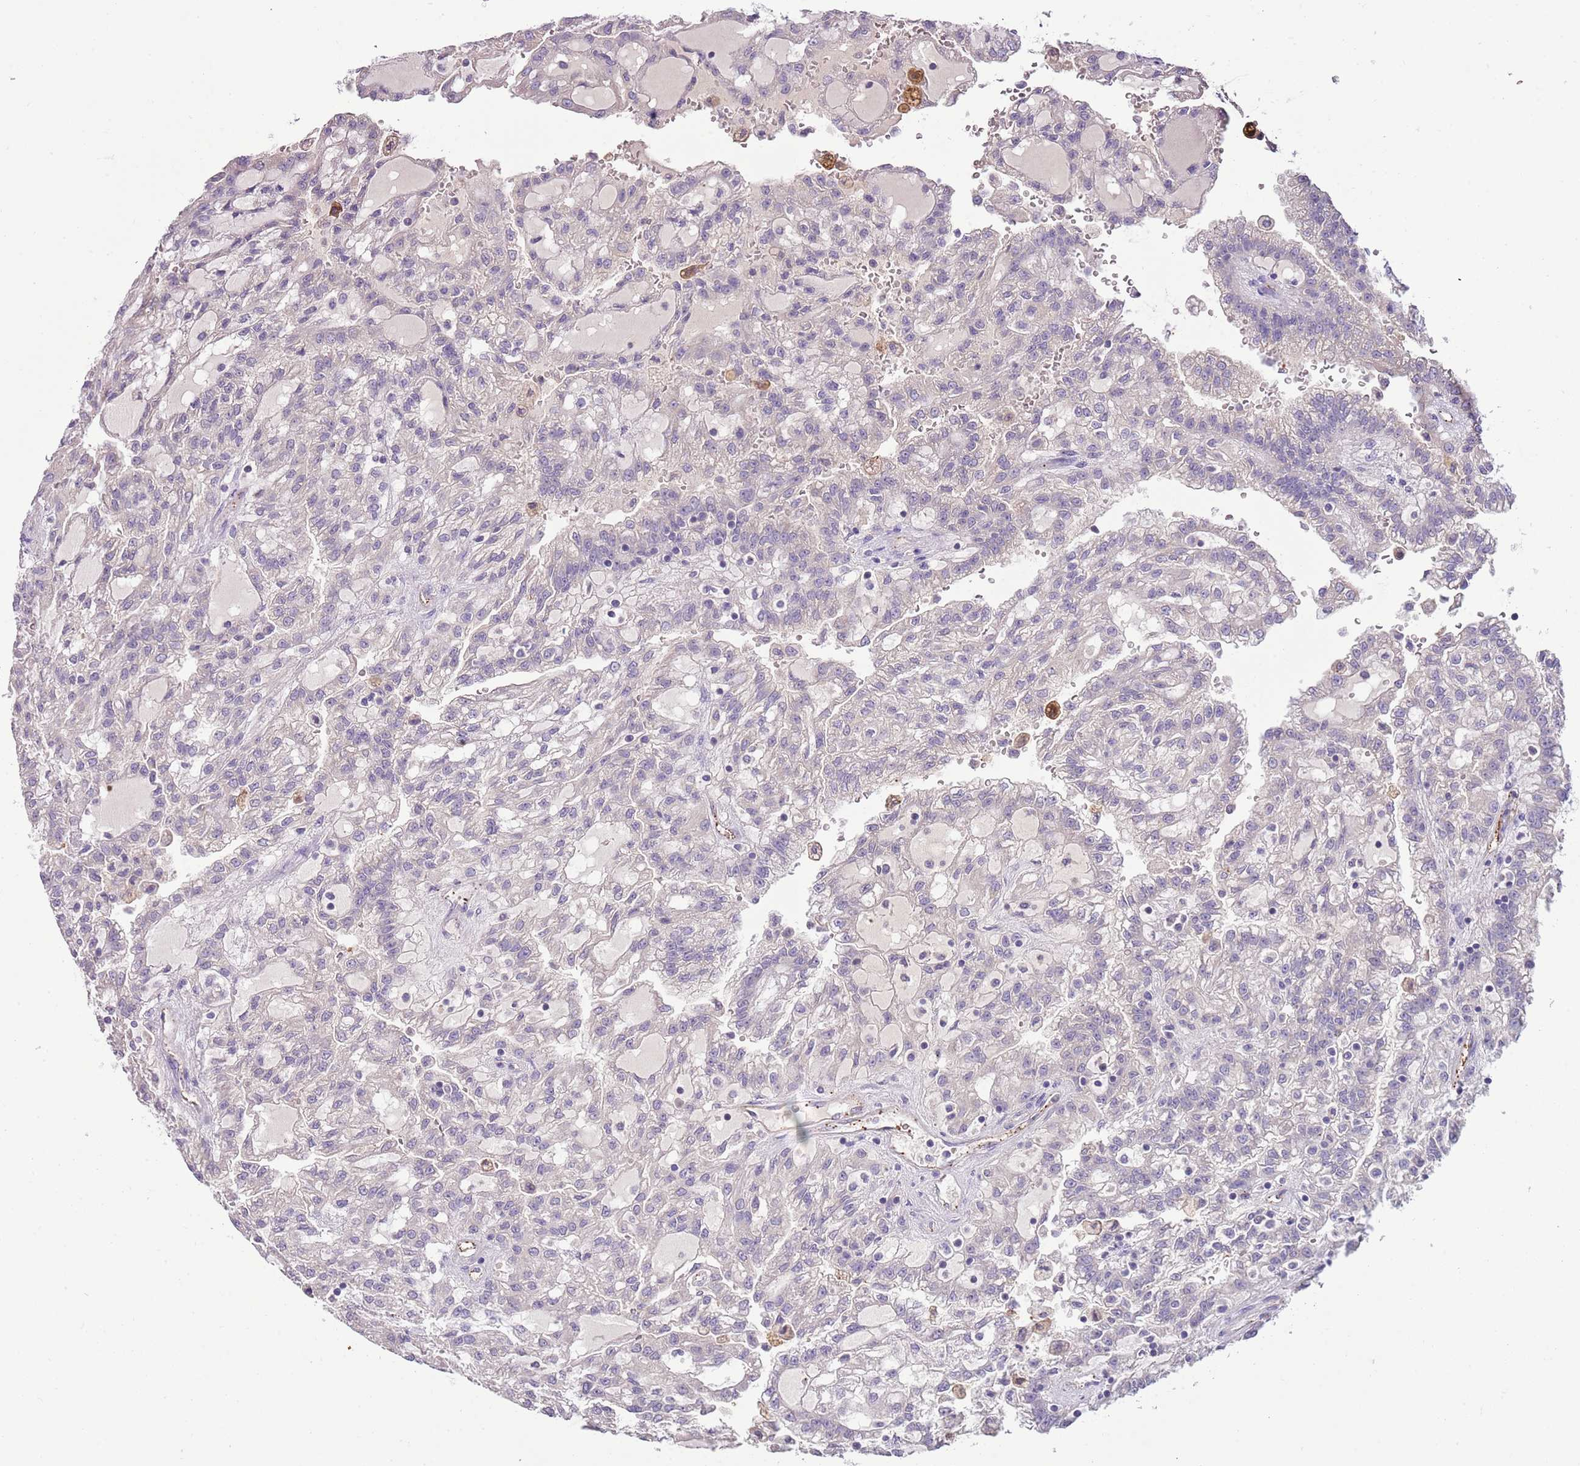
{"staining": {"intensity": "negative", "quantity": "none", "location": "none"}, "tissue": "renal cancer", "cell_type": "Tumor cells", "image_type": "cancer", "snomed": [{"axis": "morphology", "description": "Adenocarcinoma, NOS"}, {"axis": "topography", "description": "Kidney"}], "caption": "The immunohistochemistry (IHC) photomicrograph has no significant staining in tumor cells of renal cancer tissue.", "gene": "HES3", "patient": {"sex": "male", "age": 63}}